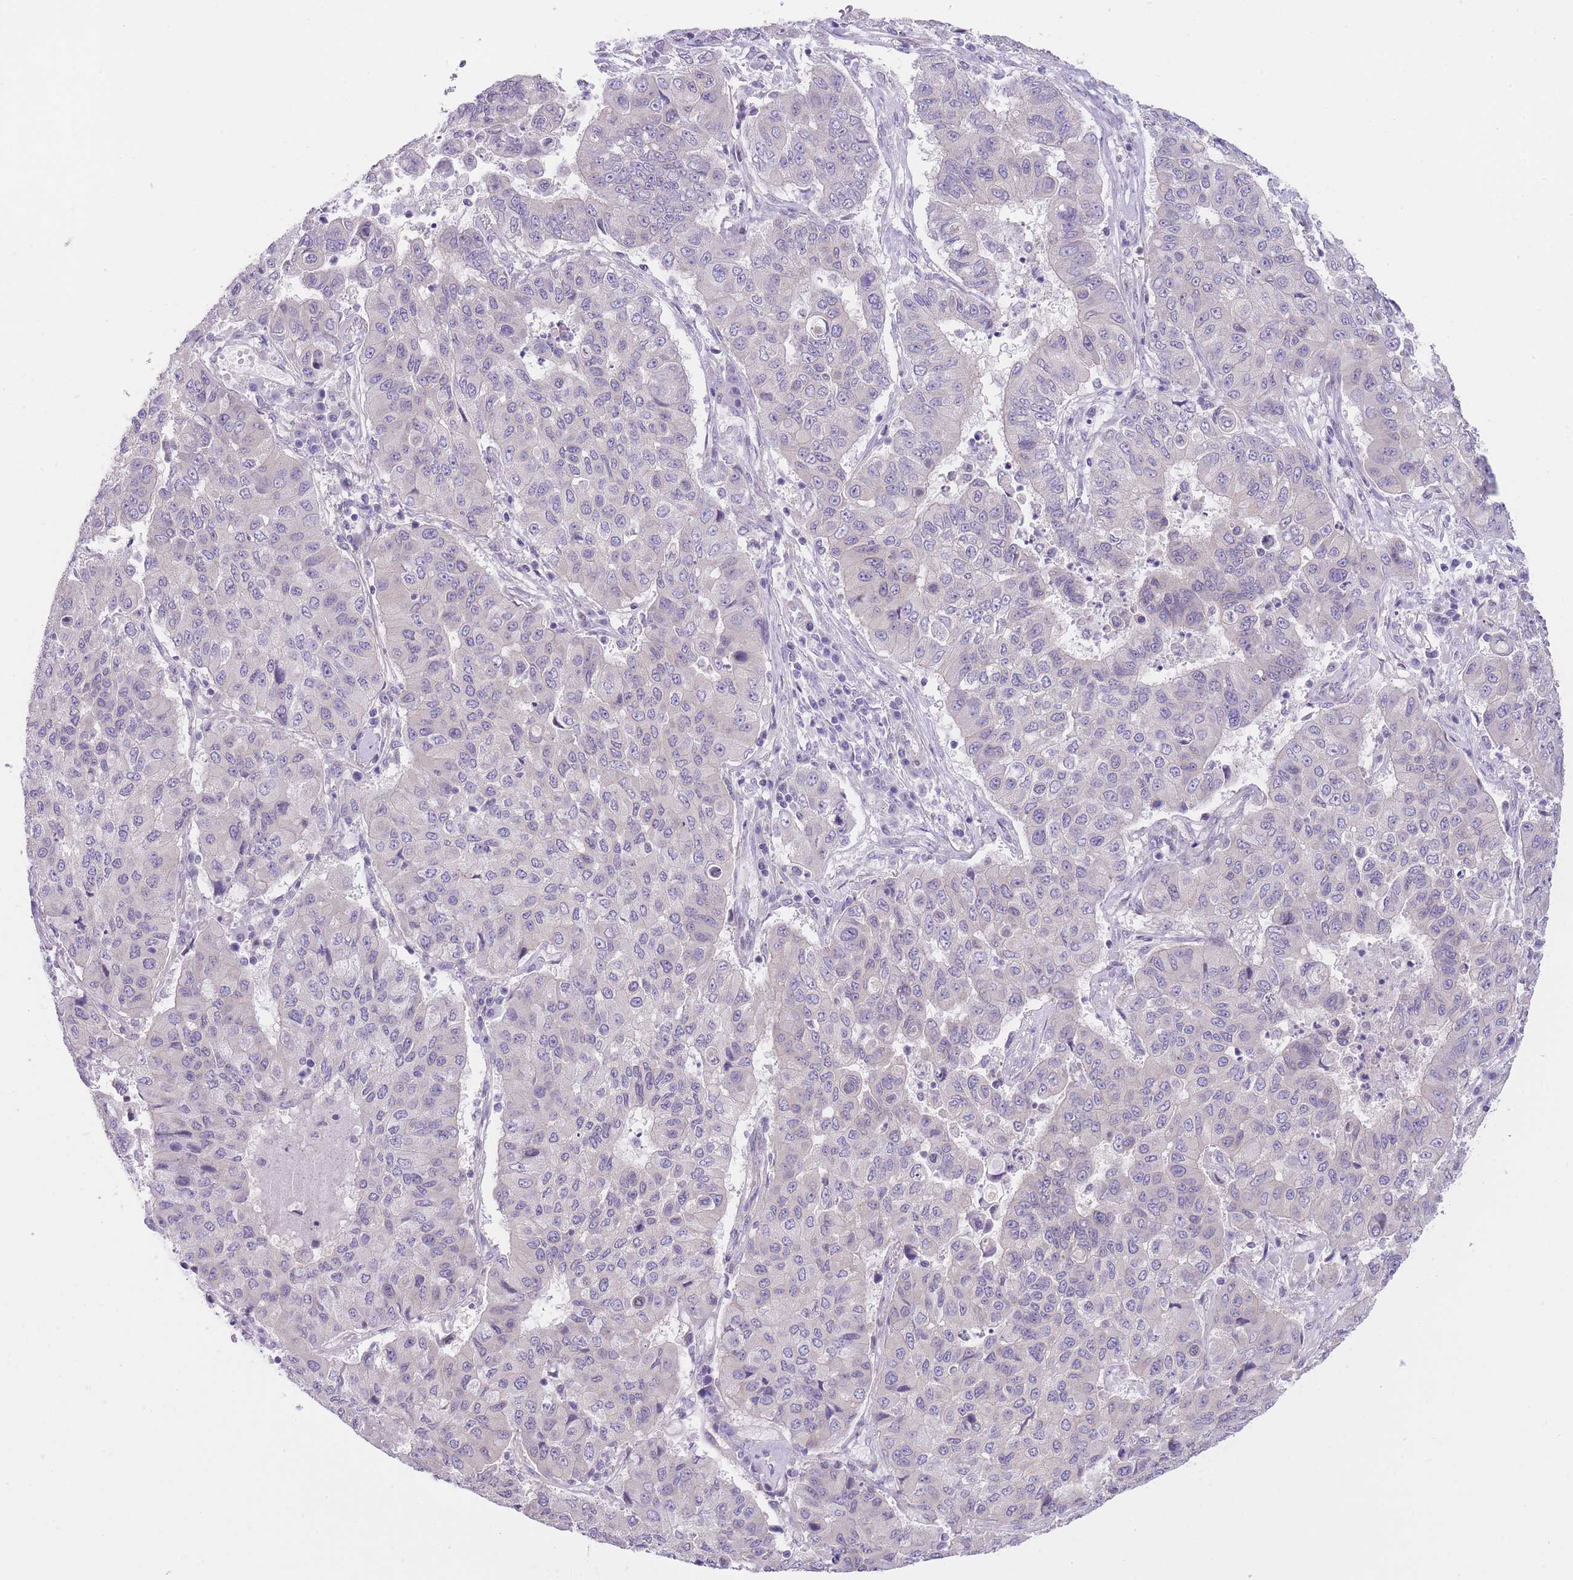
{"staining": {"intensity": "negative", "quantity": "none", "location": "none"}, "tissue": "lung cancer", "cell_type": "Tumor cells", "image_type": "cancer", "snomed": [{"axis": "morphology", "description": "Squamous cell carcinoma, NOS"}, {"axis": "topography", "description": "Lung"}], "caption": "Immunohistochemistry of human lung cancer (squamous cell carcinoma) demonstrates no positivity in tumor cells.", "gene": "OR11H12", "patient": {"sex": "male", "age": 74}}